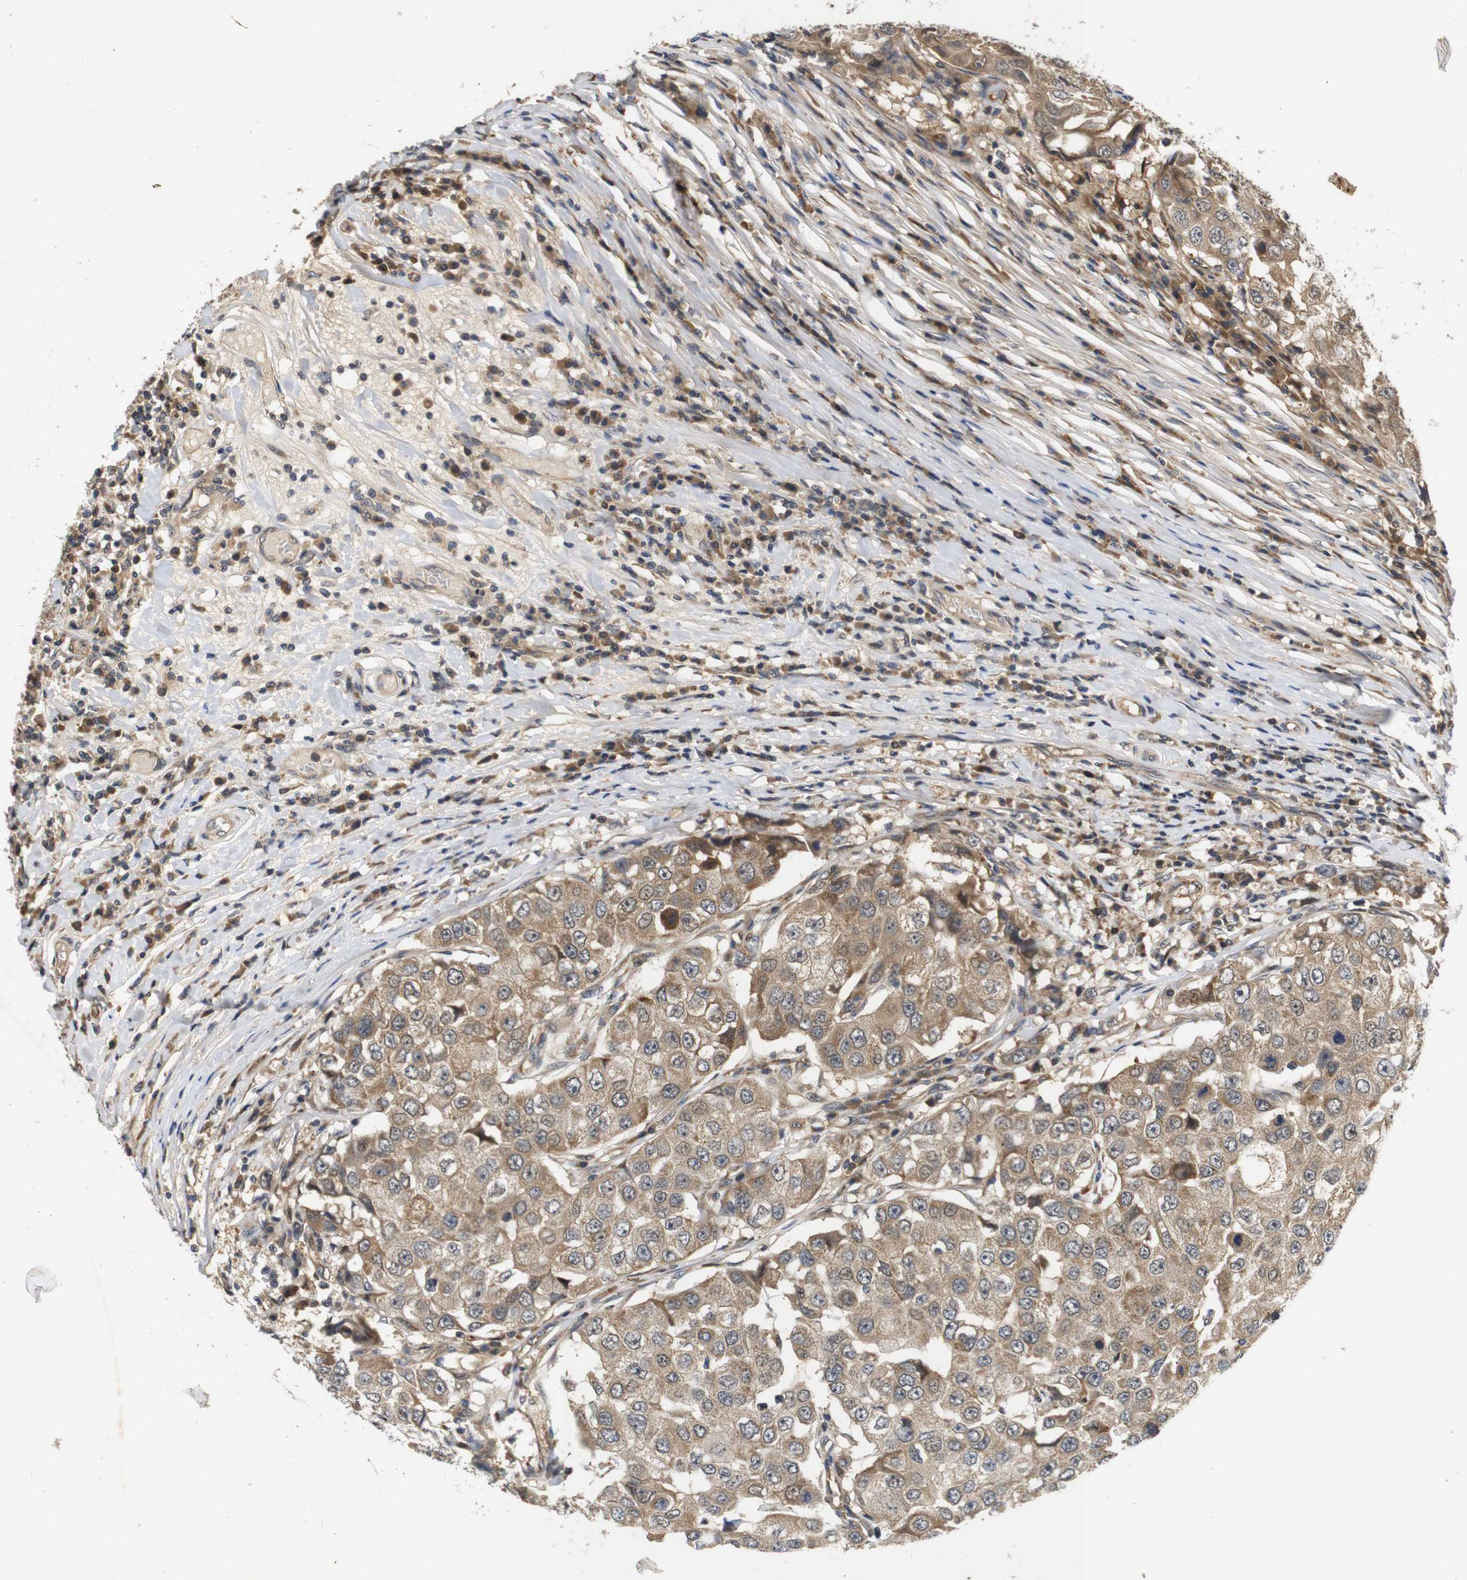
{"staining": {"intensity": "moderate", "quantity": ">75%", "location": "cytoplasmic/membranous"}, "tissue": "breast cancer", "cell_type": "Tumor cells", "image_type": "cancer", "snomed": [{"axis": "morphology", "description": "Duct carcinoma"}, {"axis": "topography", "description": "Breast"}], "caption": "Human breast infiltrating ductal carcinoma stained for a protein (brown) reveals moderate cytoplasmic/membranous positive expression in about >75% of tumor cells.", "gene": "RIPK1", "patient": {"sex": "female", "age": 27}}